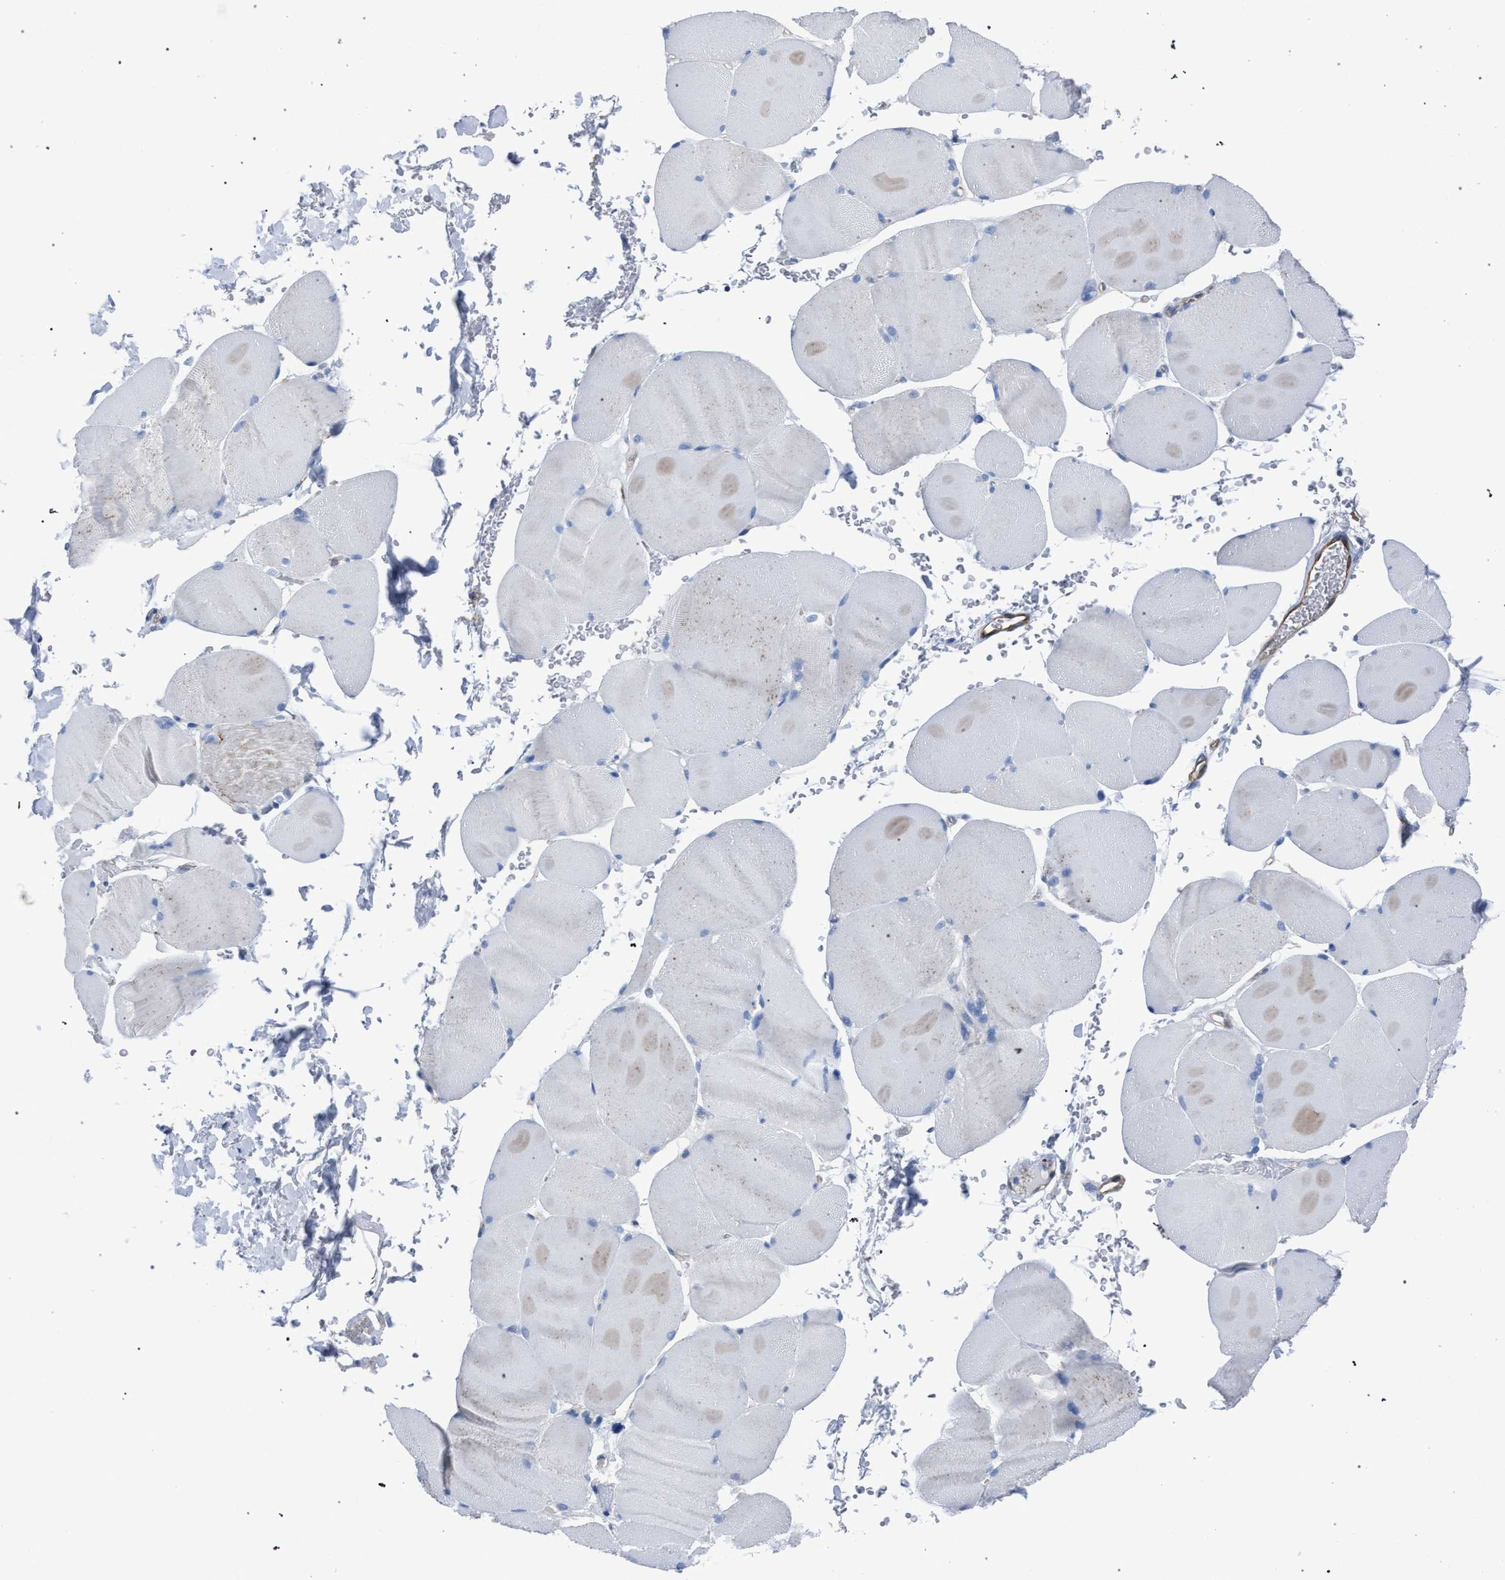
{"staining": {"intensity": "negative", "quantity": "none", "location": "none"}, "tissue": "skeletal muscle", "cell_type": "Myocytes", "image_type": "normal", "snomed": [{"axis": "morphology", "description": "Normal tissue, NOS"}, {"axis": "topography", "description": "Skin"}, {"axis": "topography", "description": "Skeletal muscle"}], "caption": "Protein analysis of unremarkable skeletal muscle shows no significant expression in myocytes. Nuclei are stained in blue.", "gene": "HSD17B4", "patient": {"sex": "male", "age": 83}}